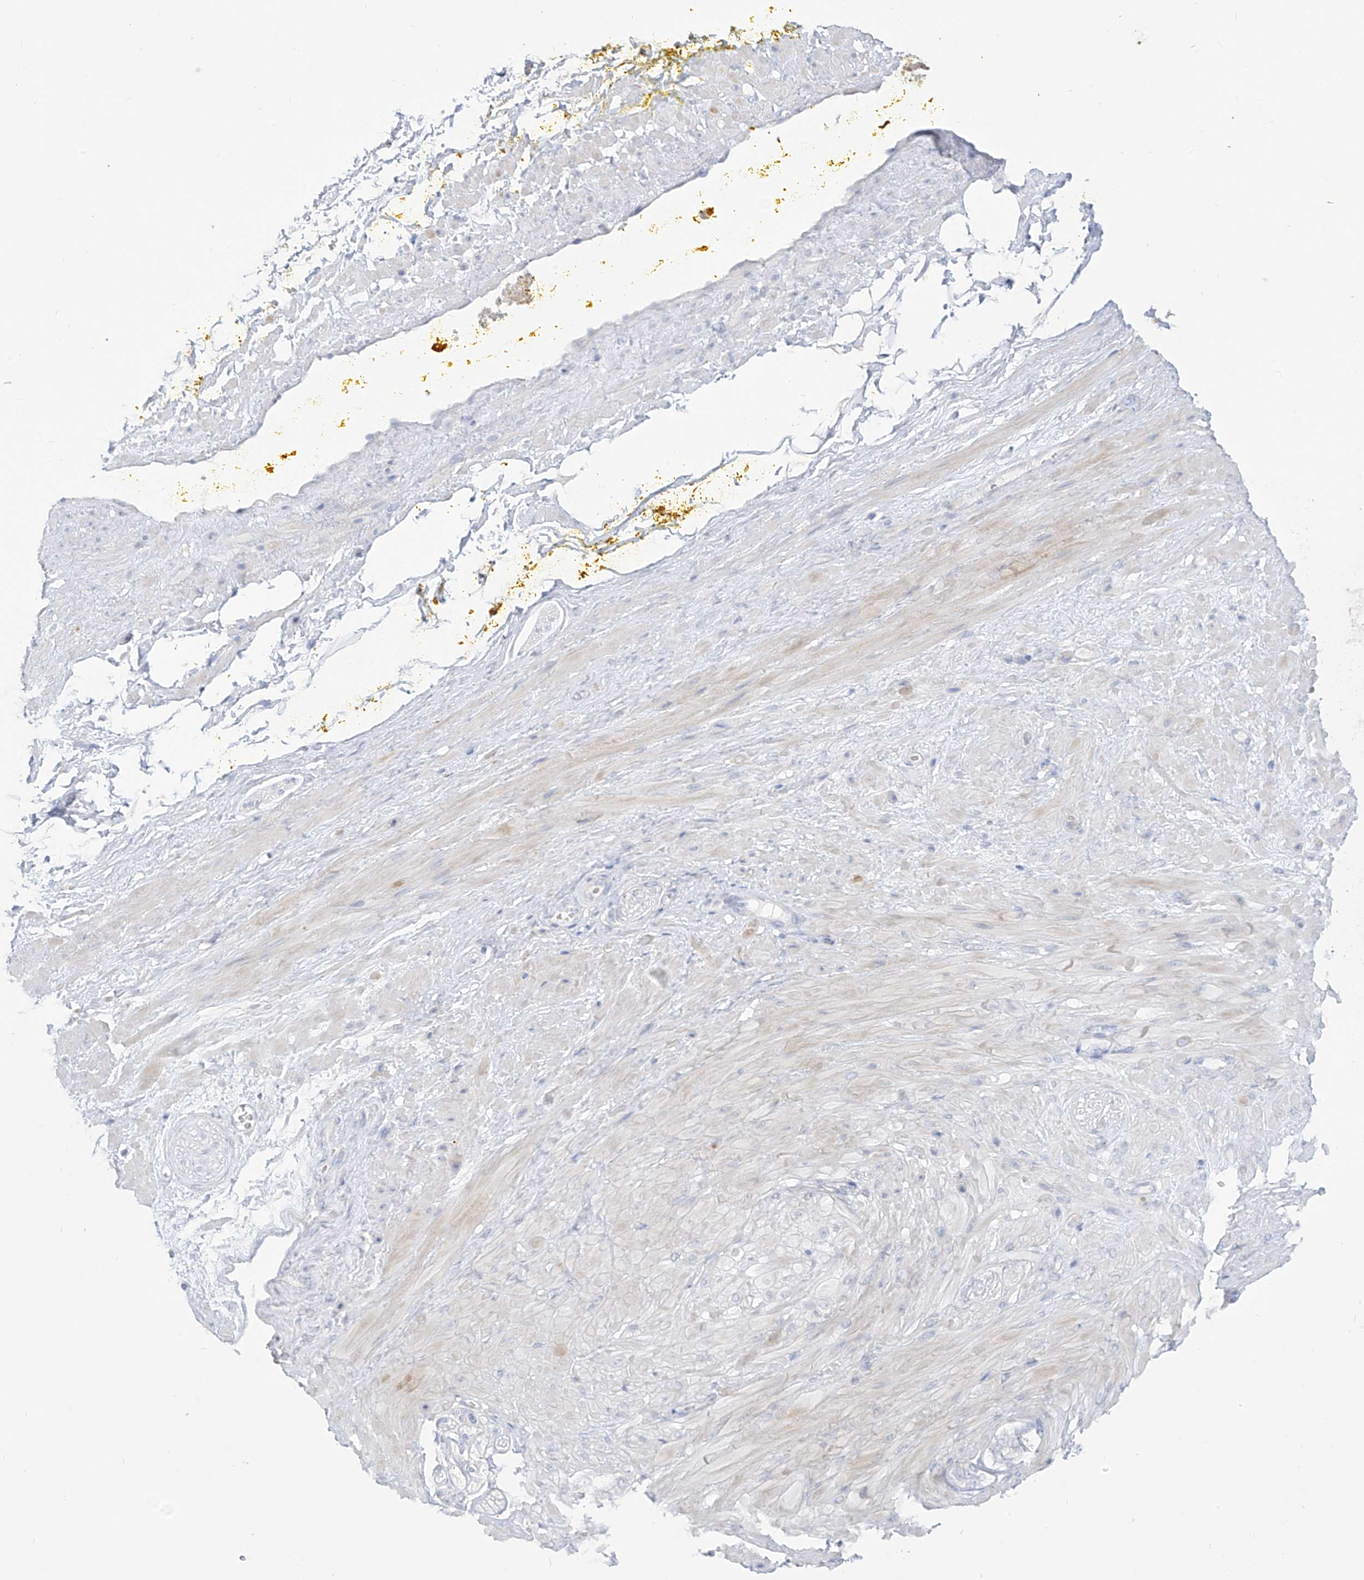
{"staining": {"intensity": "negative", "quantity": "none", "location": "none"}, "tissue": "adipose tissue", "cell_type": "Adipocytes", "image_type": "normal", "snomed": [{"axis": "morphology", "description": "Normal tissue, NOS"}, {"axis": "morphology", "description": "Adenocarcinoma, Low grade"}, {"axis": "topography", "description": "Prostate"}, {"axis": "topography", "description": "Peripheral nerve tissue"}], "caption": "There is no significant positivity in adipocytes of adipose tissue. (Stains: DAB (3,3'-diaminobenzidine) immunohistochemistry (IHC) with hematoxylin counter stain, Microscopy: brightfield microscopy at high magnification).", "gene": "ARHGEF40", "patient": {"sex": "male", "age": 63}}